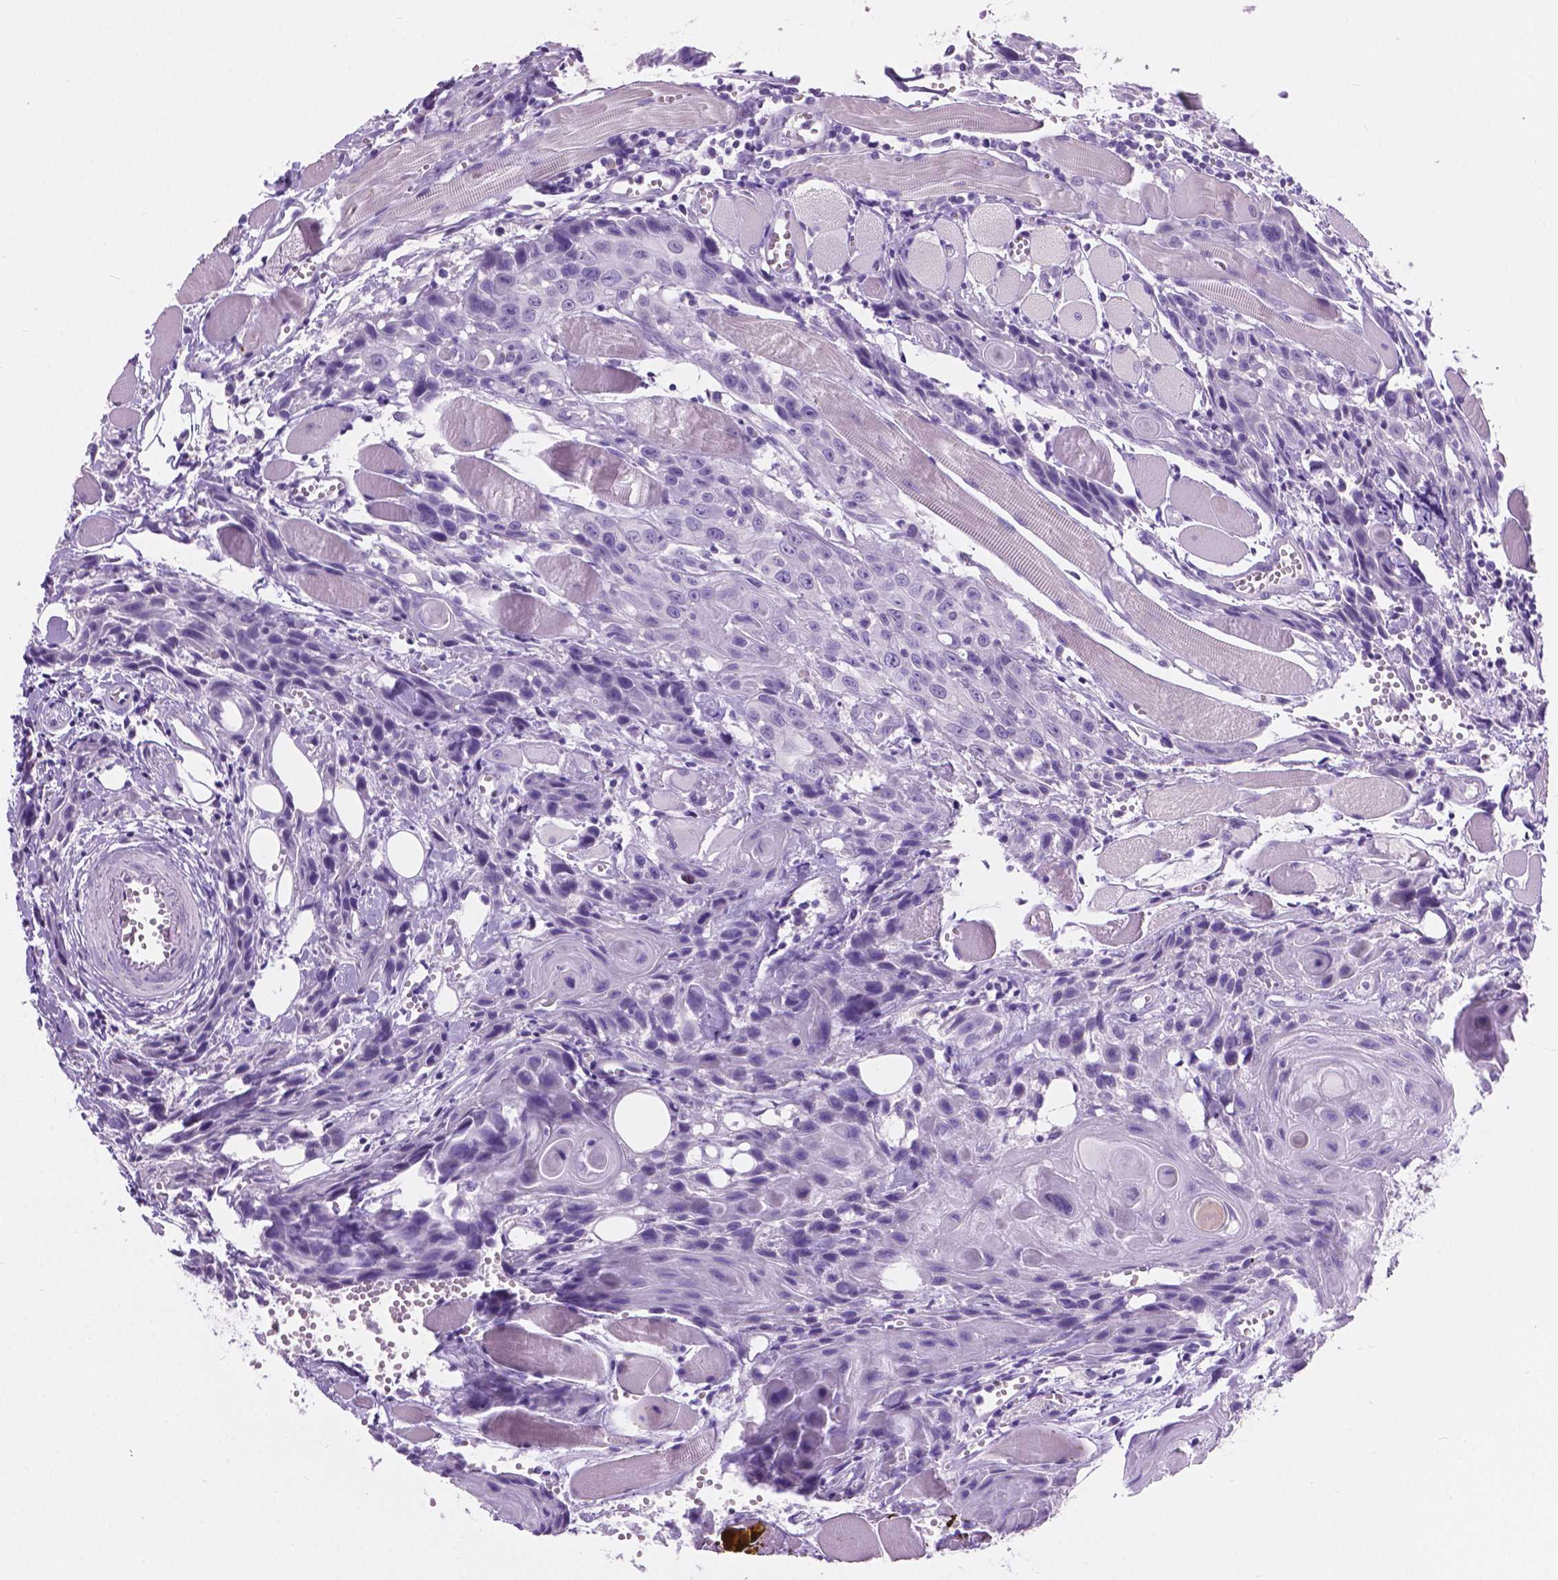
{"staining": {"intensity": "negative", "quantity": "none", "location": "none"}, "tissue": "head and neck cancer", "cell_type": "Tumor cells", "image_type": "cancer", "snomed": [{"axis": "morphology", "description": "Squamous cell carcinoma, NOS"}, {"axis": "topography", "description": "Oral tissue"}, {"axis": "topography", "description": "Head-Neck"}], "caption": "Immunohistochemical staining of head and neck squamous cell carcinoma reveals no significant expression in tumor cells.", "gene": "ARMS2", "patient": {"sex": "male", "age": 58}}